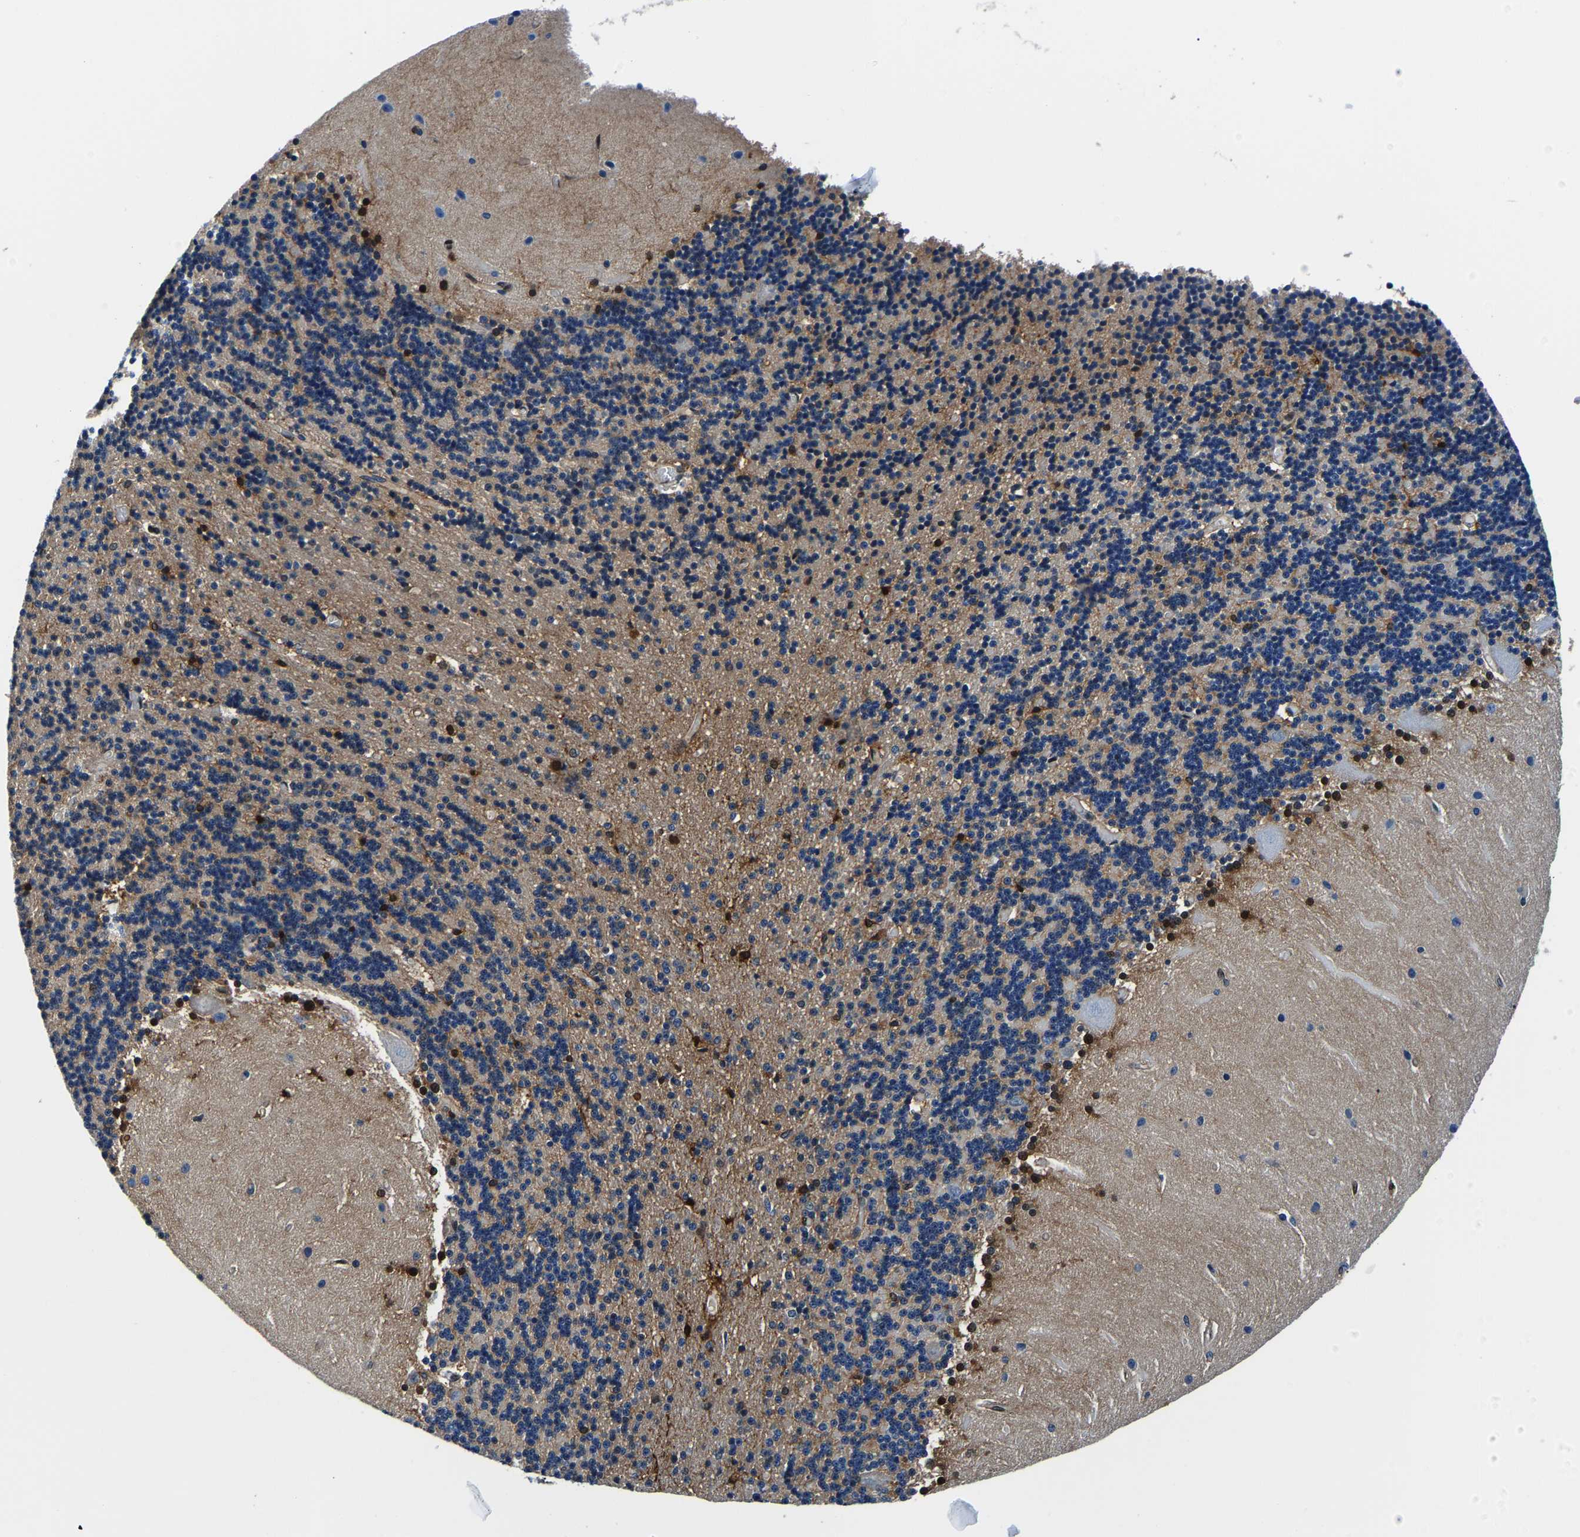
{"staining": {"intensity": "strong", "quantity": "<25%", "location": "nuclear"}, "tissue": "cerebellum", "cell_type": "Cells in granular layer", "image_type": "normal", "snomed": [{"axis": "morphology", "description": "Normal tissue, NOS"}, {"axis": "topography", "description": "Cerebellum"}], "caption": "Brown immunohistochemical staining in unremarkable cerebellum shows strong nuclear expression in about <25% of cells in granular layer.", "gene": "S100A13", "patient": {"sex": "female", "age": 54}}